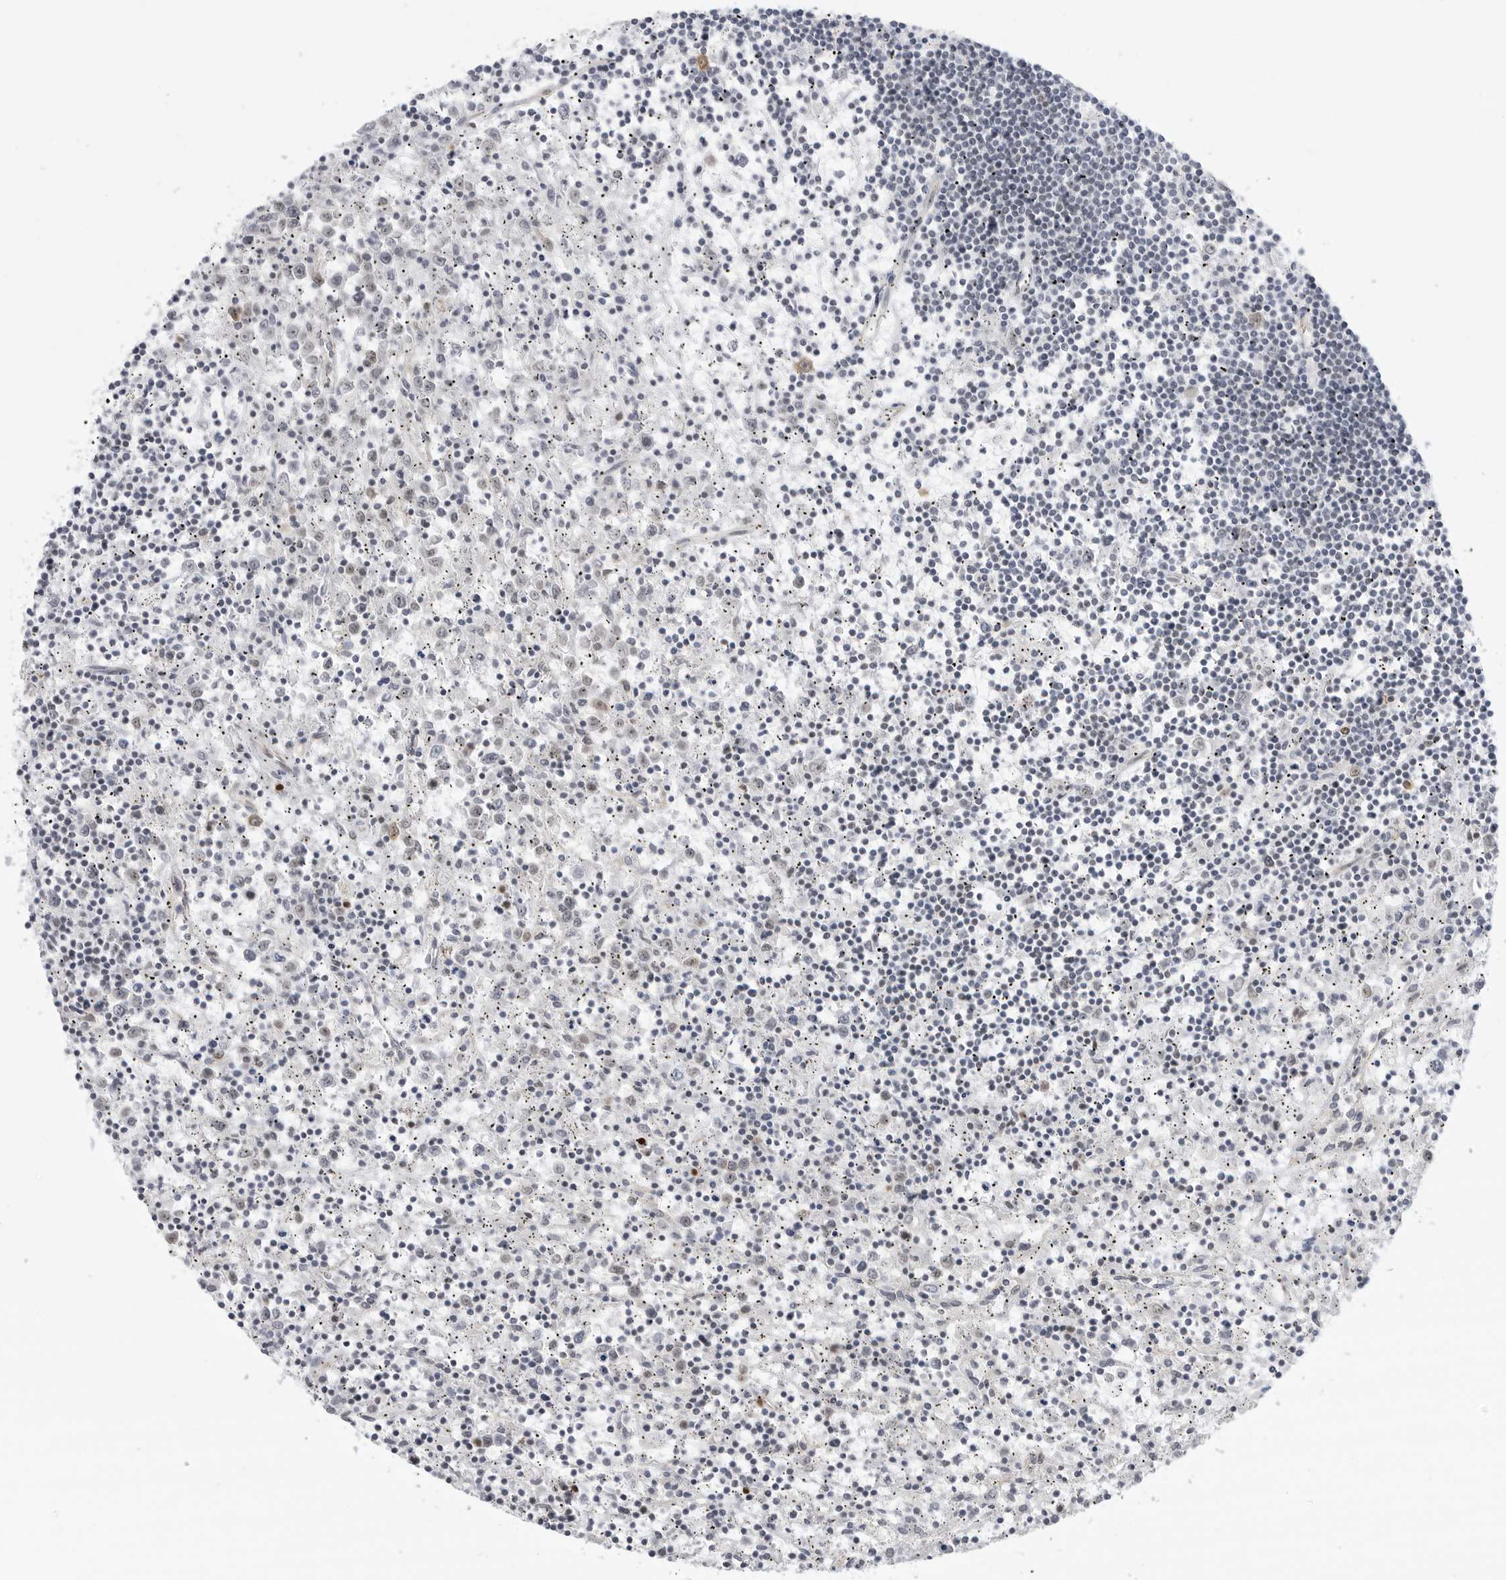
{"staining": {"intensity": "negative", "quantity": "none", "location": "none"}, "tissue": "lymphoma", "cell_type": "Tumor cells", "image_type": "cancer", "snomed": [{"axis": "morphology", "description": "Malignant lymphoma, non-Hodgkin's type, Low grade"}, {"axis": "topography", "description": "Spleen"}], "caption": "This is an immunohistochemistry histopathology image of malignant lymphoma, non-Hodgkin's type (low-grade). There is no expression in tumor cells.", "gene": "CEP295NL", "patient": {"sex": "male", "age": 76}}